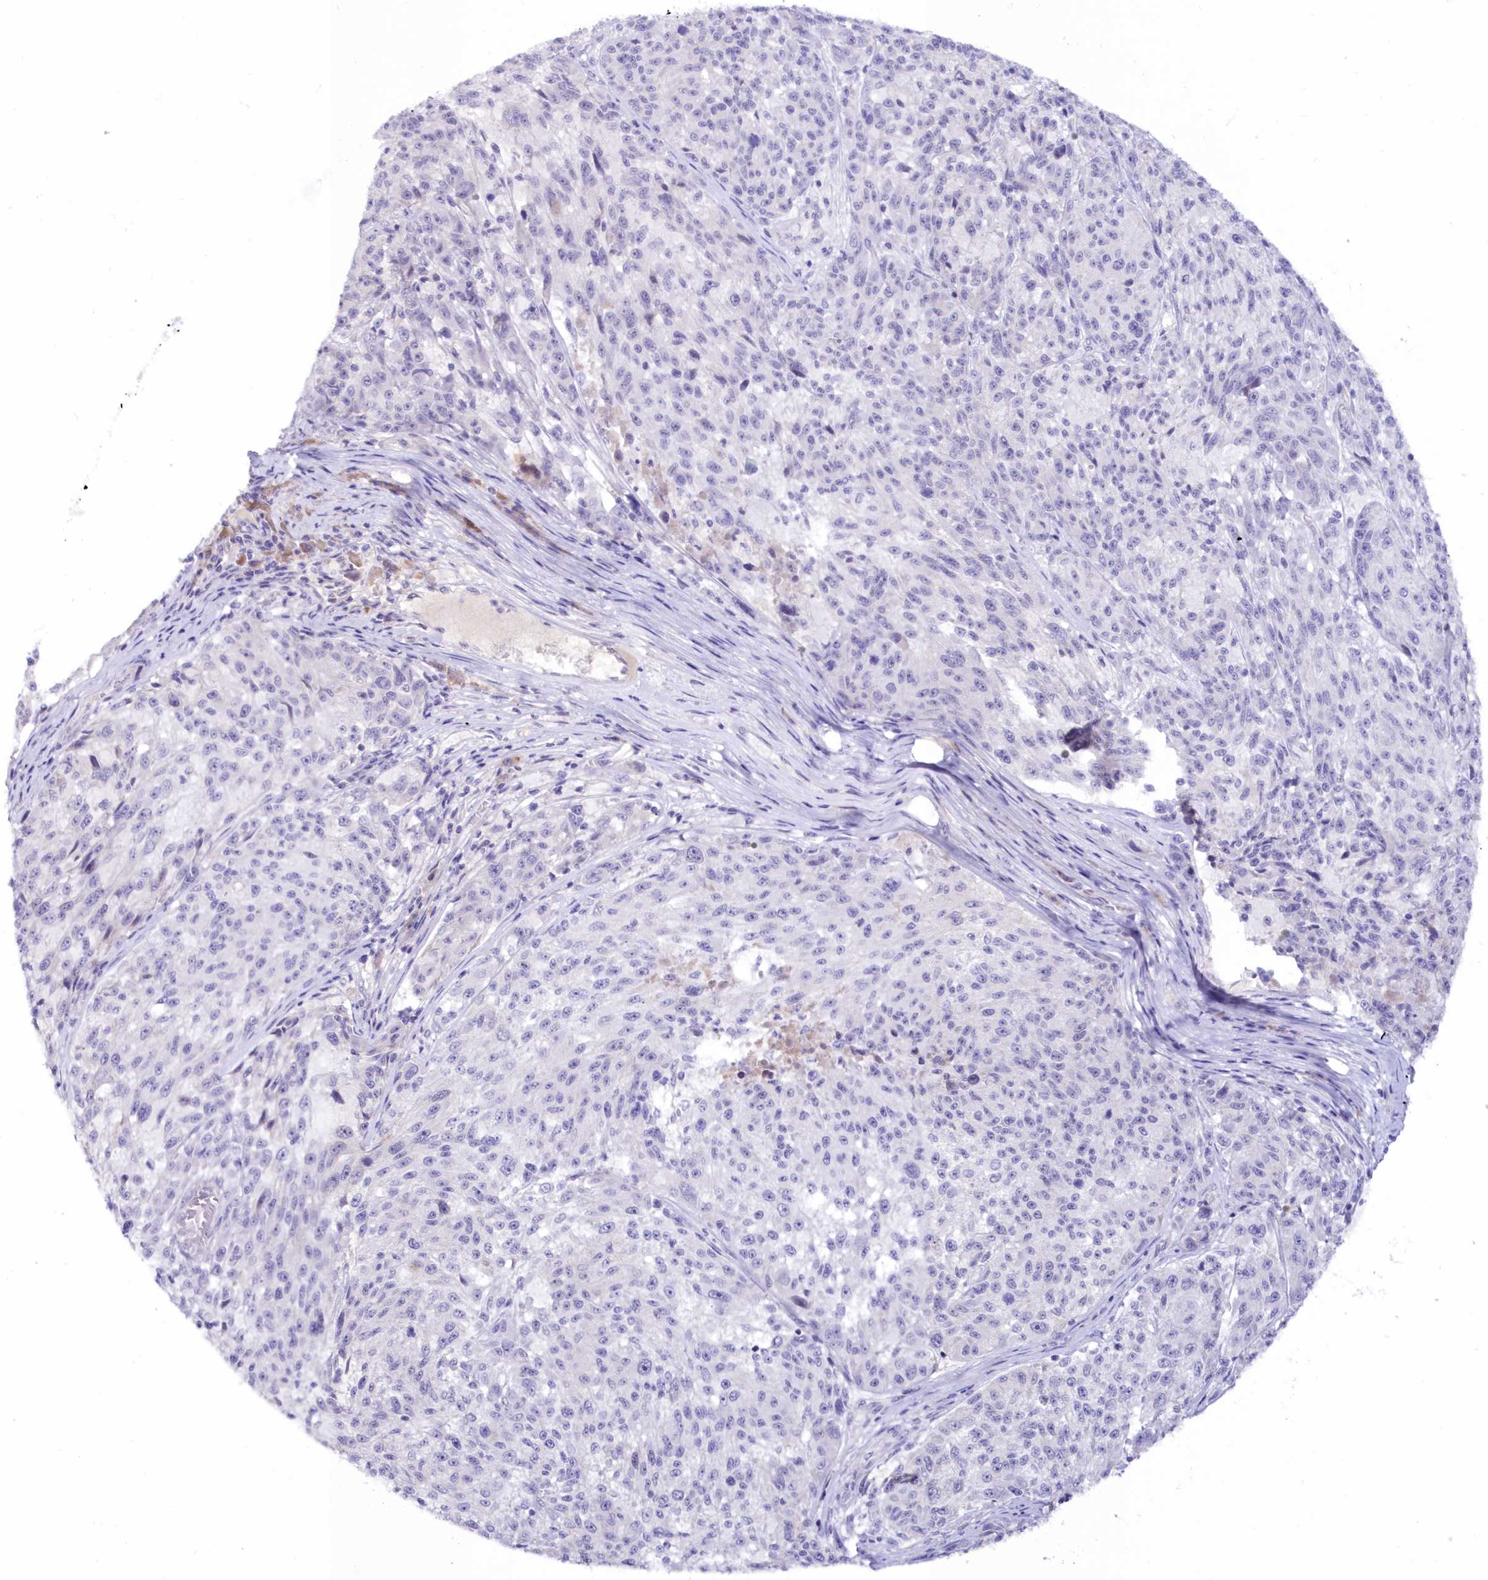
{"staining": {"intensity": "negative", "quantity": "none", "location": "none"}, "tissue": "melanoma", "cell_type": "Tumor cells", "image_type": "cancer", "snomed": [{"axis": "morphology", "description": "Malignant melanoma, NOS"}, {"axis": "topography", "description": "Skin"}], "caption": "Micrograph shows no protein expression in tumor cells of melanoma tissue.", "gene": "SNED1", "patient": {"sex": "male", "age": 53}}